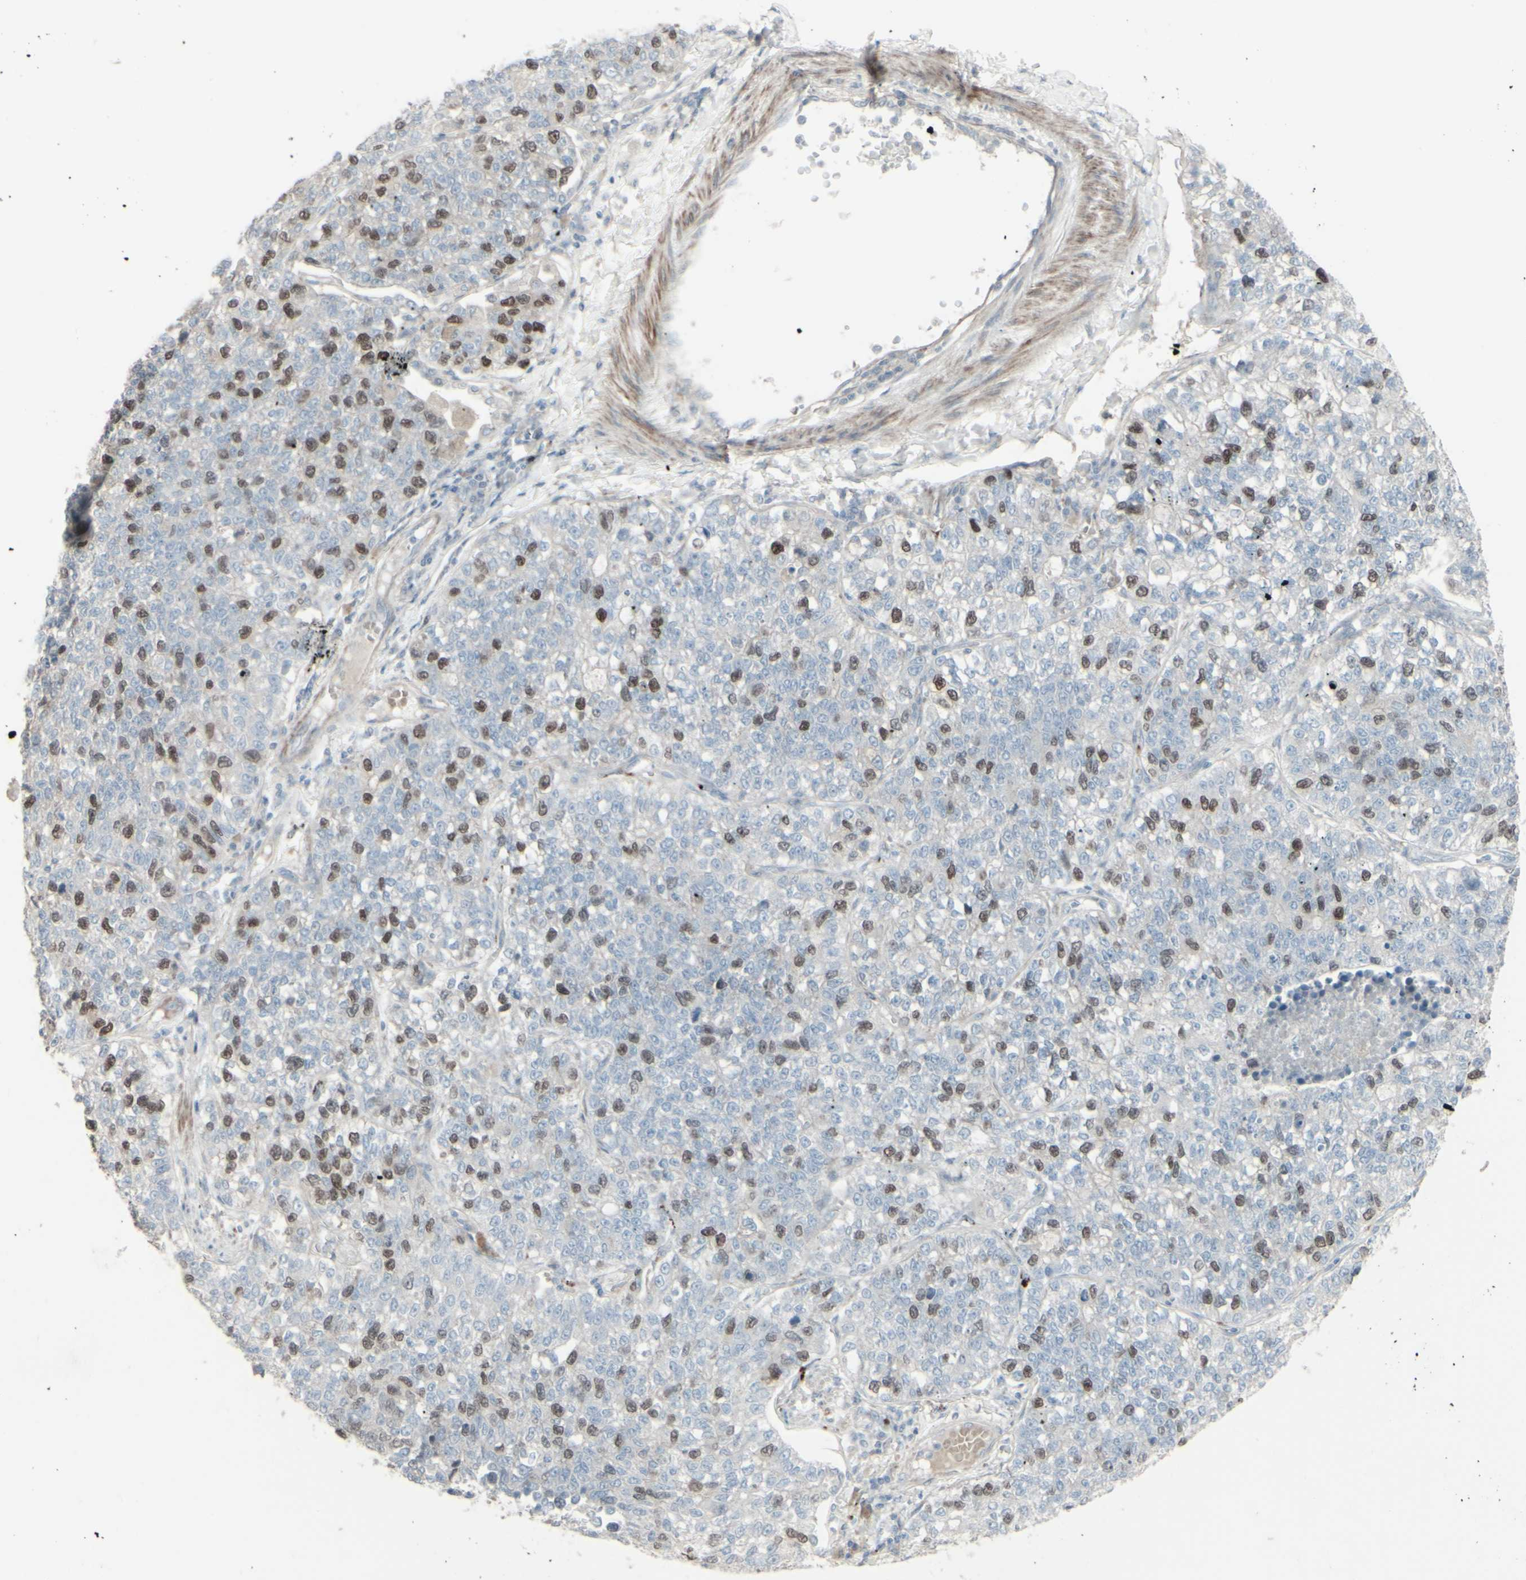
{"staining": {"intensity": "moderate", "quantity": "25%-75%", "location": "nuclear"}, "tissue": "lung cancer", "cell_type": "Tumor cells", "image_type": "cancer", "snomed": [{"axis": "morphology", "description": "Adenocarcinoma, NOS"}, {"axis": "topography", "description": "Lung"}], "caption": "A micrograph showing moderate nuclear positivity in approximately 25%-75% of tumor cells in lung adenocarcinoma, as visualized by brown immunohistochemical staining.", "gene": "GMNN", "patient": {"sex": "male", "age": 49}}